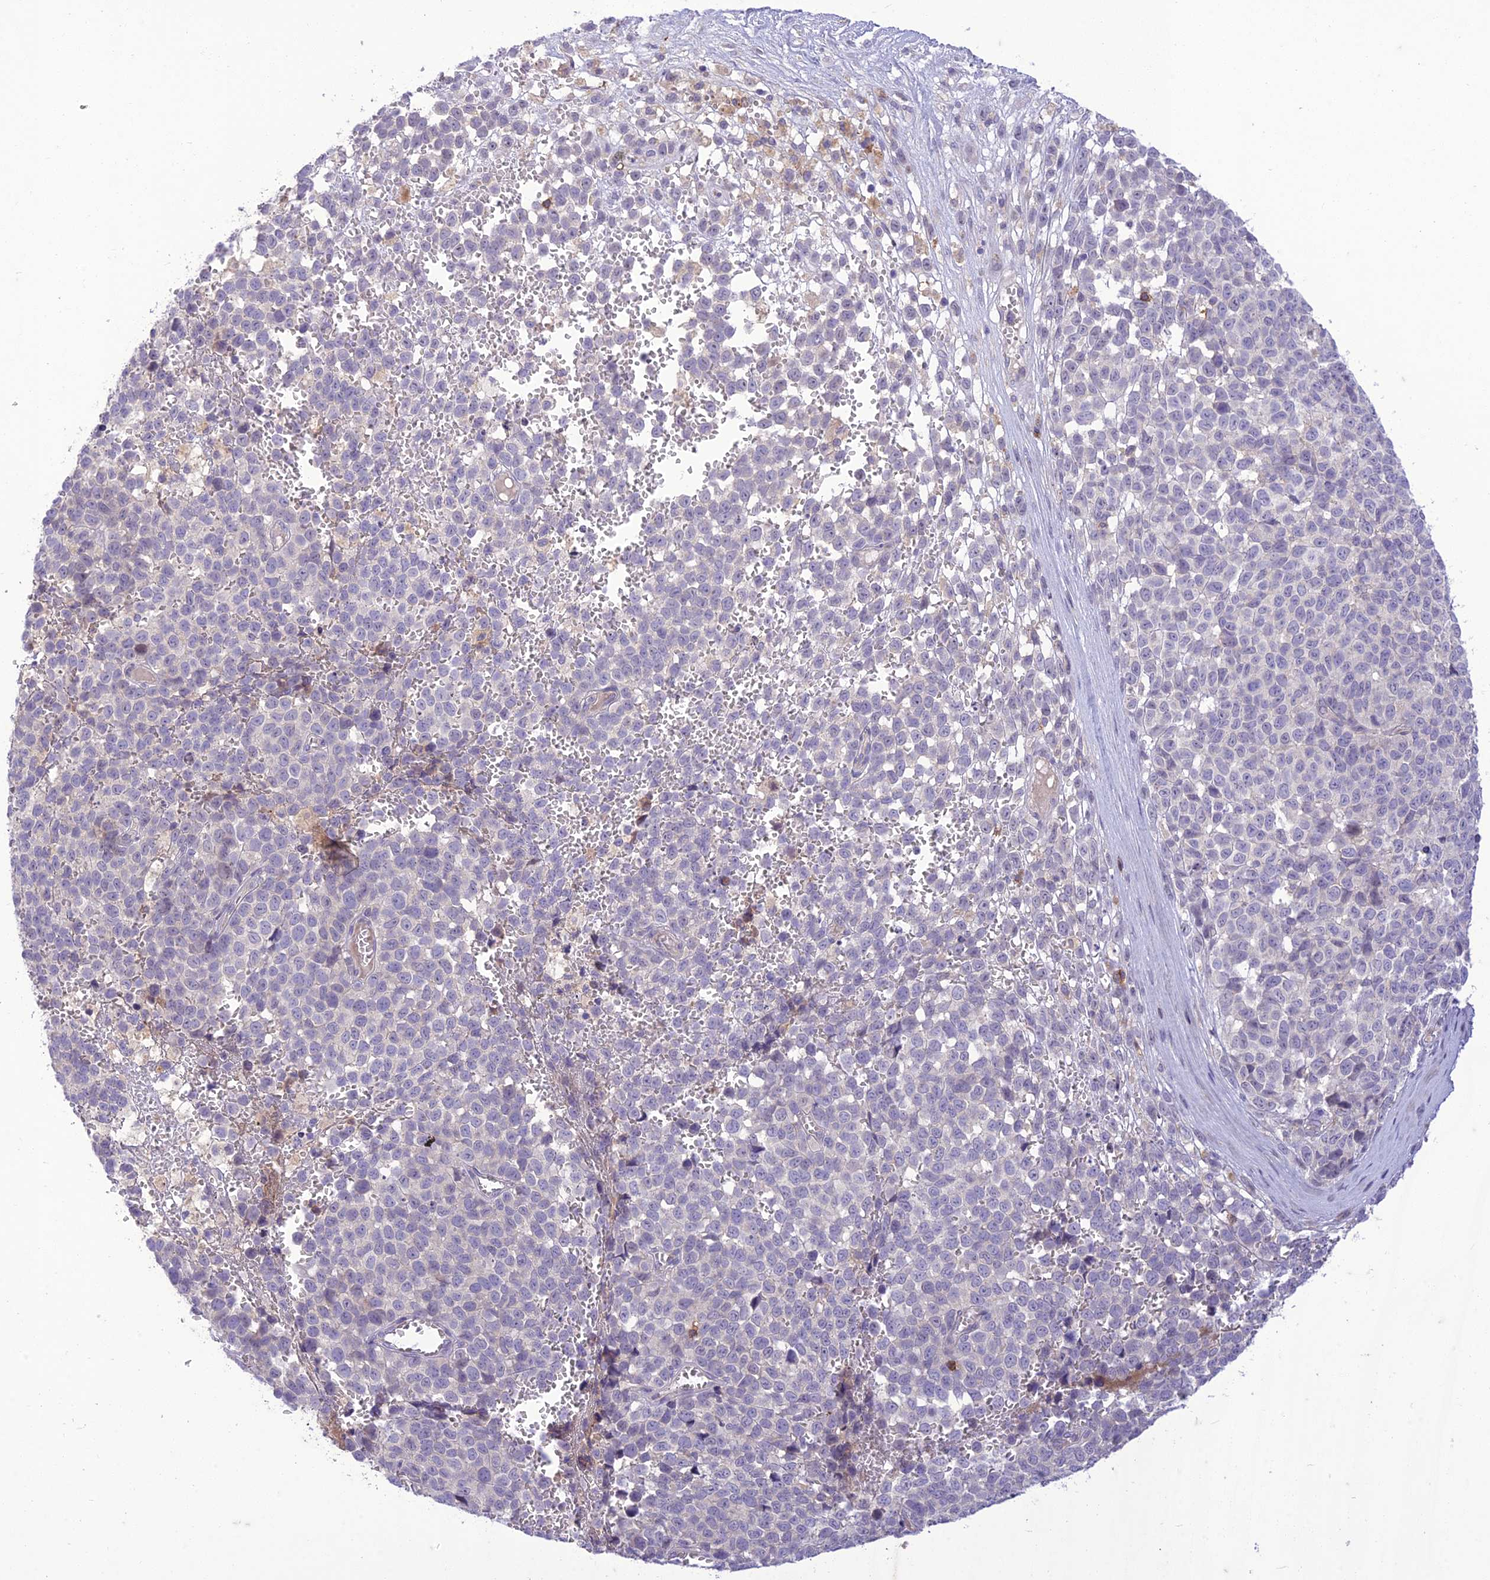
{"staining": {"intensity": "negative", "quantity": "none", "location": "none"}, "tissue": "melanoma", "cell_type": "Tumor cells", "image_type": "cancer", "snomed": [{"axis": "morphology", "description": "Malignant melanoma, NOS"}, {"axis": "topography", "description": "Nose, NOS"}], "caption": "DAB immunohistochemical staining of melanoma displays no significant staining in tumor cells. (Immunohistochemistry (ihc), brightfield microscopy, high magnification).", "gene": "ITGAE", "patient": {"sex": "female", "age": 48}}